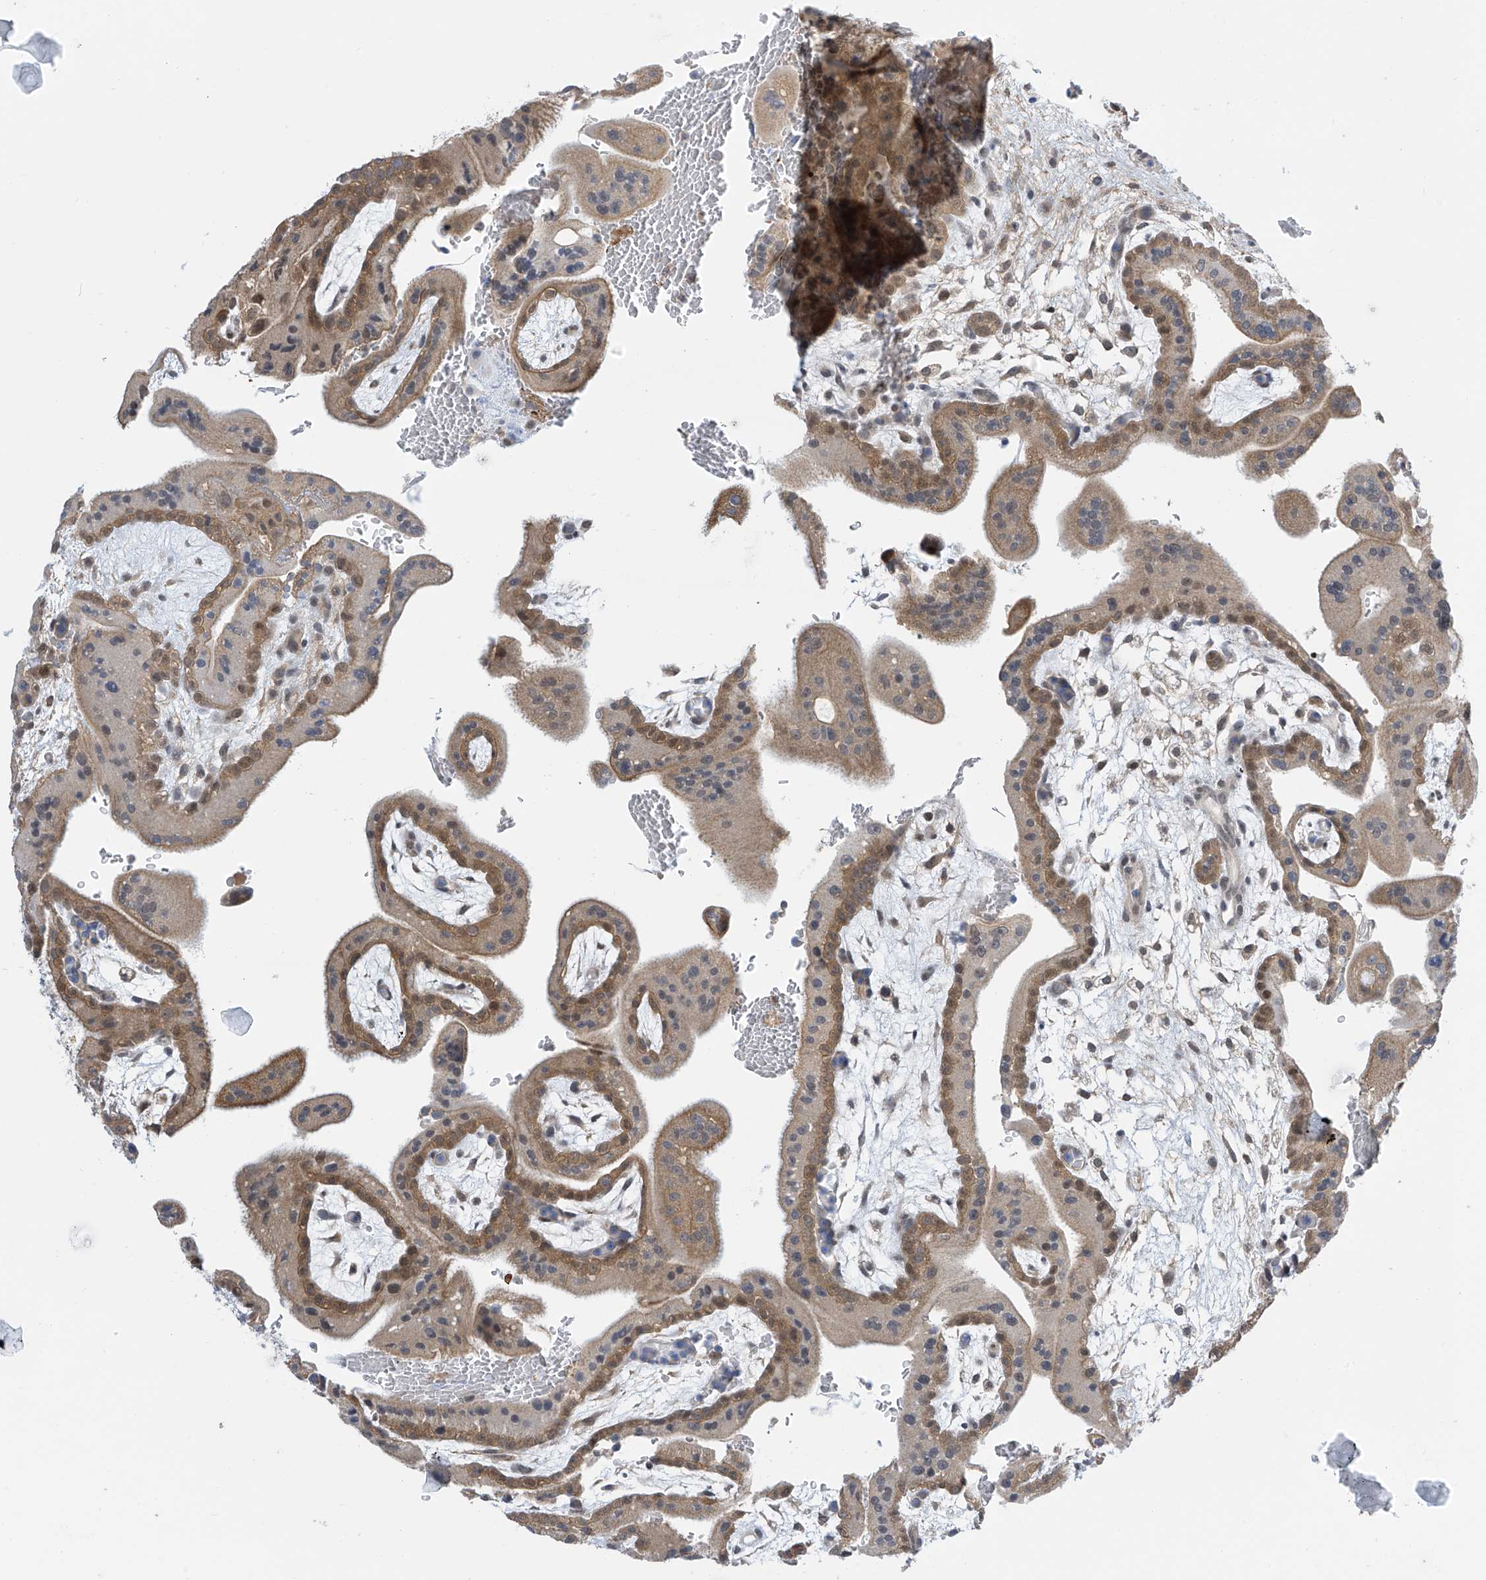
{"staining": {"intensity": "moderate", "quantity": ">75%", "location": "nuclear"}, "tissue": "placenta", "cell_type": "Decidual cells", "image_type": "normal", "snomed": [{"axis": "morphology", "description": "Normal tissue, NOS"}, {"axis": "topography", "description": "Placenta"}], "caption": "Human placenta stained for a protein (brown) demonstrates moderate nuclear positive expression in about >75% of decidual cells.", "gene": "APLF", "patient": {"sex": "female", "age": 35}}